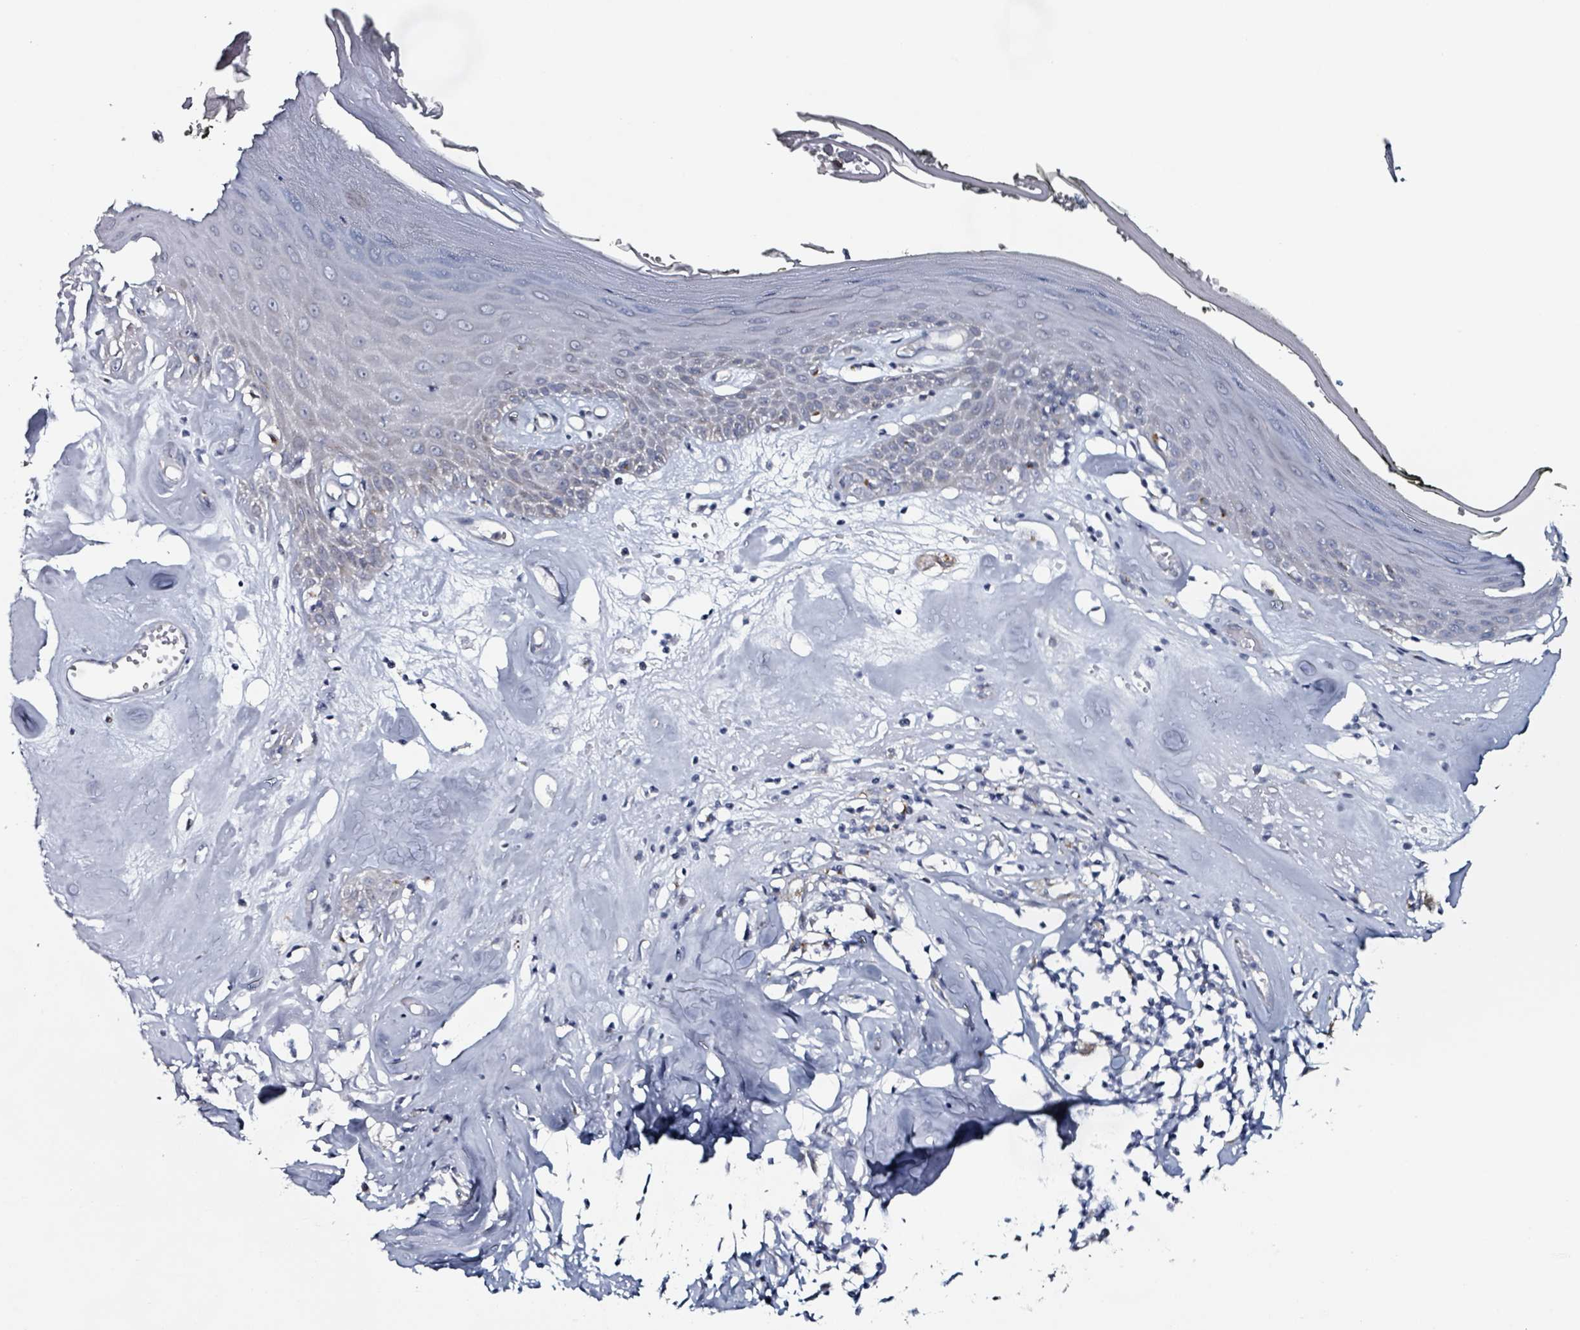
{"staining": {"intensity": "negative", "quantity": "none", "location": "none"}, "tissue": "skin", "cell_type": "Epidermal cells", "image_type": "normal", "snomed": [{"axis": "morphology", "description": "Normal tissue, NOS"}, {"axis": "morphology", "description": "Inflammation, NOS"}, {"axis": "topography", "description": "Vulva"}], "caption": "The immunohistochemistry image has no significant positivity in epidermal cells of skin. Brightfield microscopy of IHC stained with DAB (brown) and hematoxylin (blue), captured at high magnification.", "gene": "B3GAT3", "patient": {"sex": "female", "age": 84}}